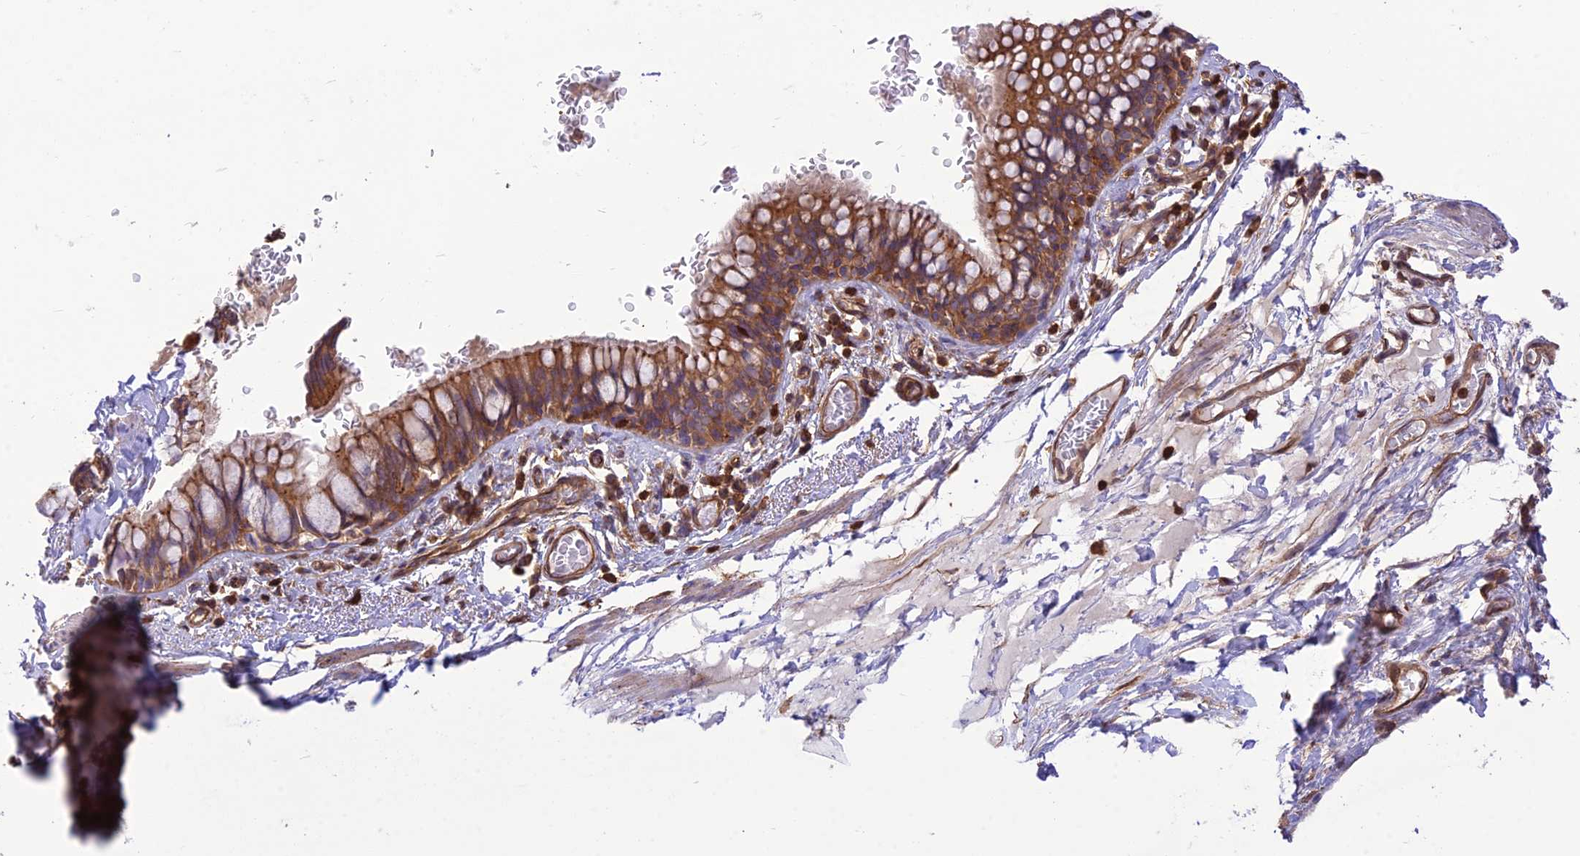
{"staining": {"intensity": "moderate", "quantity": ">75%", "location": "cytoplasmic/membranous"}, "tissue": "bronchus", "cell_type": "Respiratory epithelial cells", "image_type": "normal", "snomed": [{"axis": "morphology", "description": "Normal tissue, NOS"}, {"axis": "topography", "description": "Cartilage tissue"}, {"axis": "topography", "description": "Bronchus"}], "caption": "Immunohistochemistry (IHC) (DAB) staining of normal human bronchus reveals moderate cytoplasmic/membranous protein positivity in approximately >75% of respiratory epithelial cells. (Brightfield microscopy of DAB IHC at high magnification).", "gene": "HPSE2", "patient": {"sex": "female", "age": 36}}